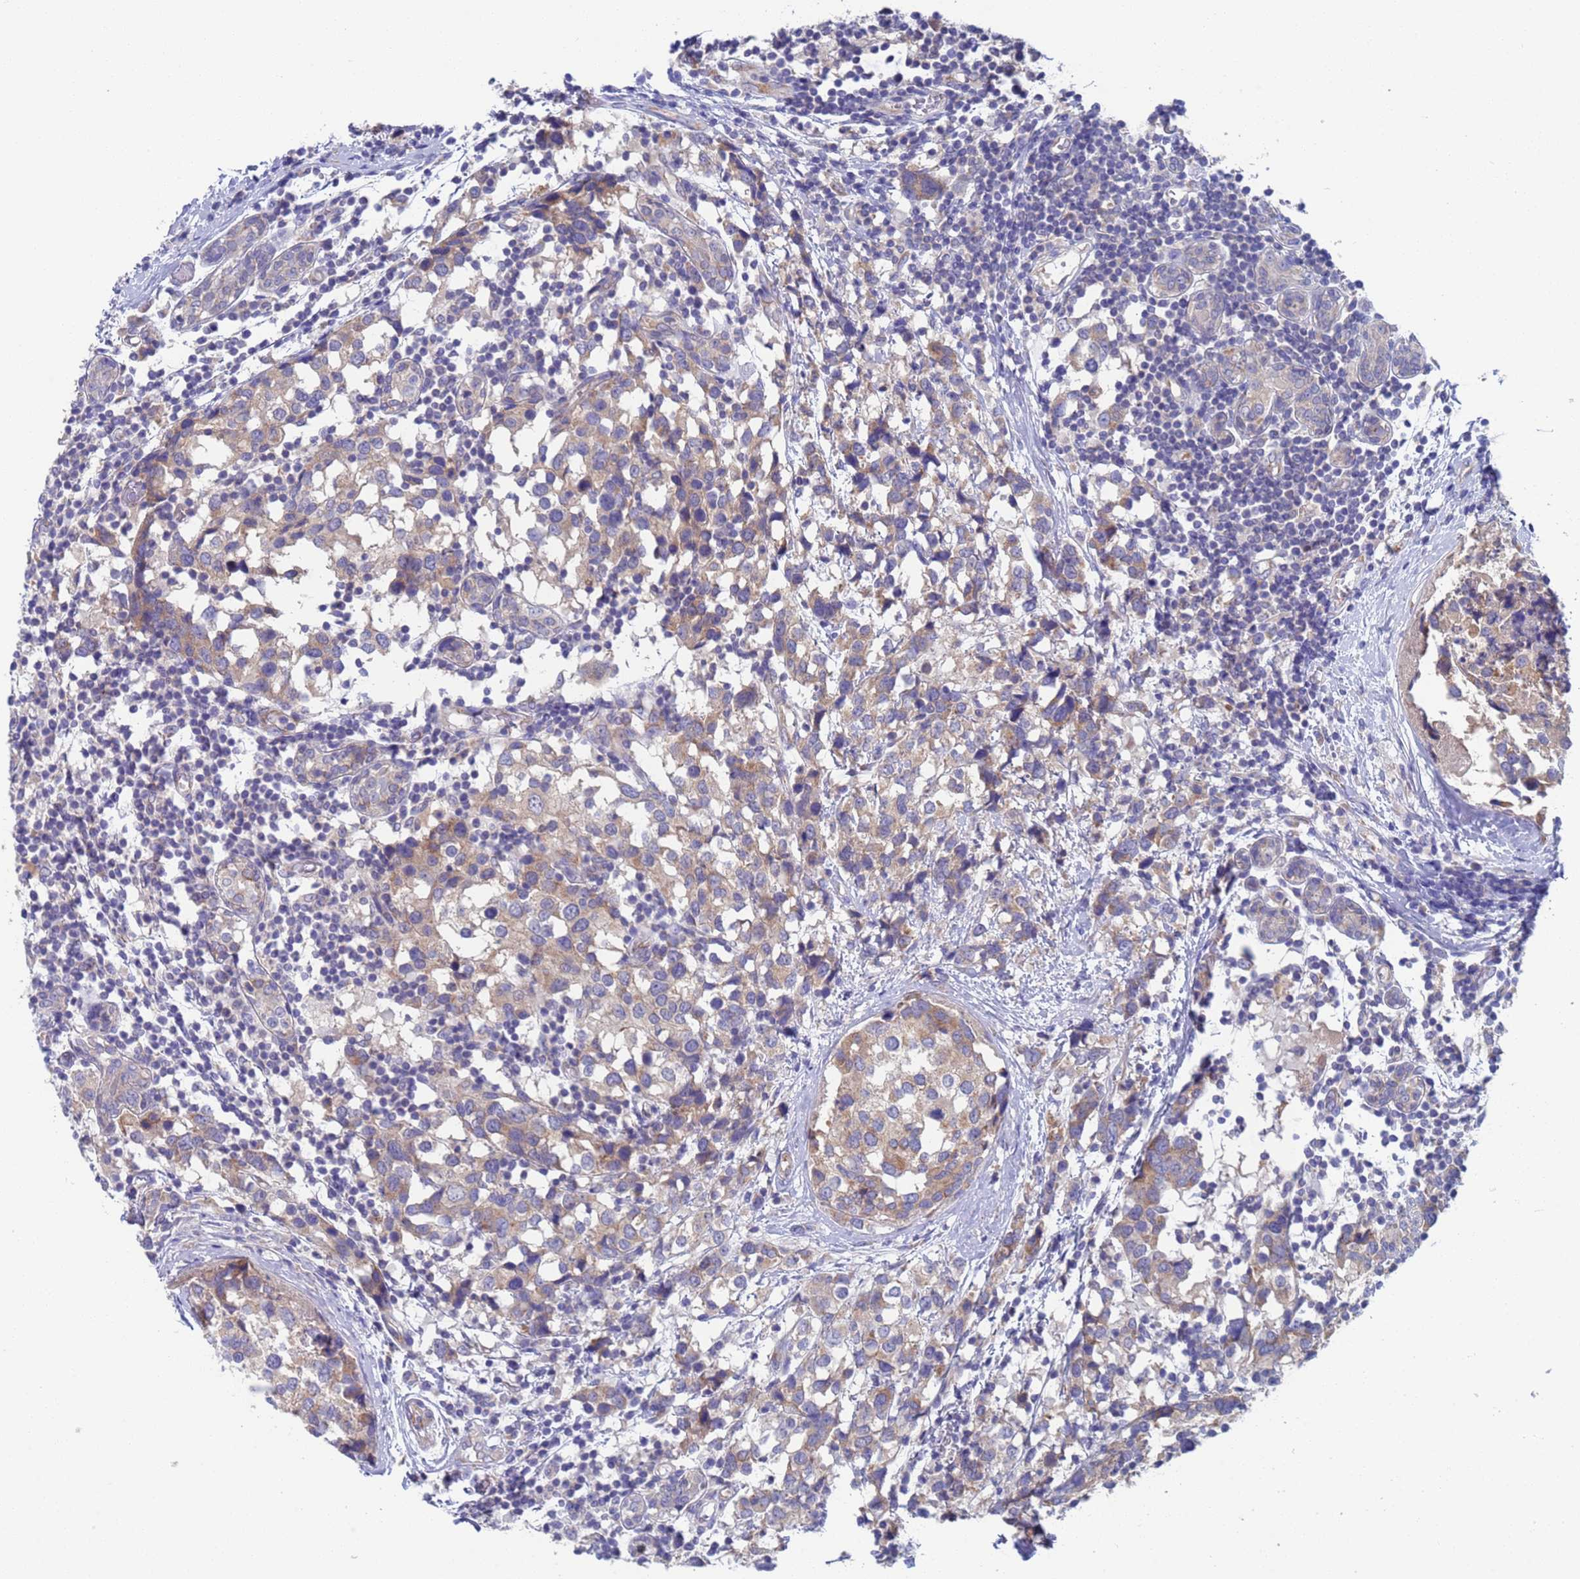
{"staining": {"intensity": "weak", "quantity": "25%-75%", "location": "cytoplasmic/membranous"}, "tissue": "breast cancer", "cell_type": "Tumor cells", "image_type": "cancer", "snomed": [{"axis": "morphology", "description": "Lobular carcinoma"}, {"axis": "topography", "description": "Breast"}], "caption": "There is low levels of weak cytoplasmic/membranous expression in tumor cells of breast cancer (lobular carcinoma), as demonstrated by immunohistochemical staining (brown color).", "gene": "PET117", "patient": {"sex": "female", "age": 59}}